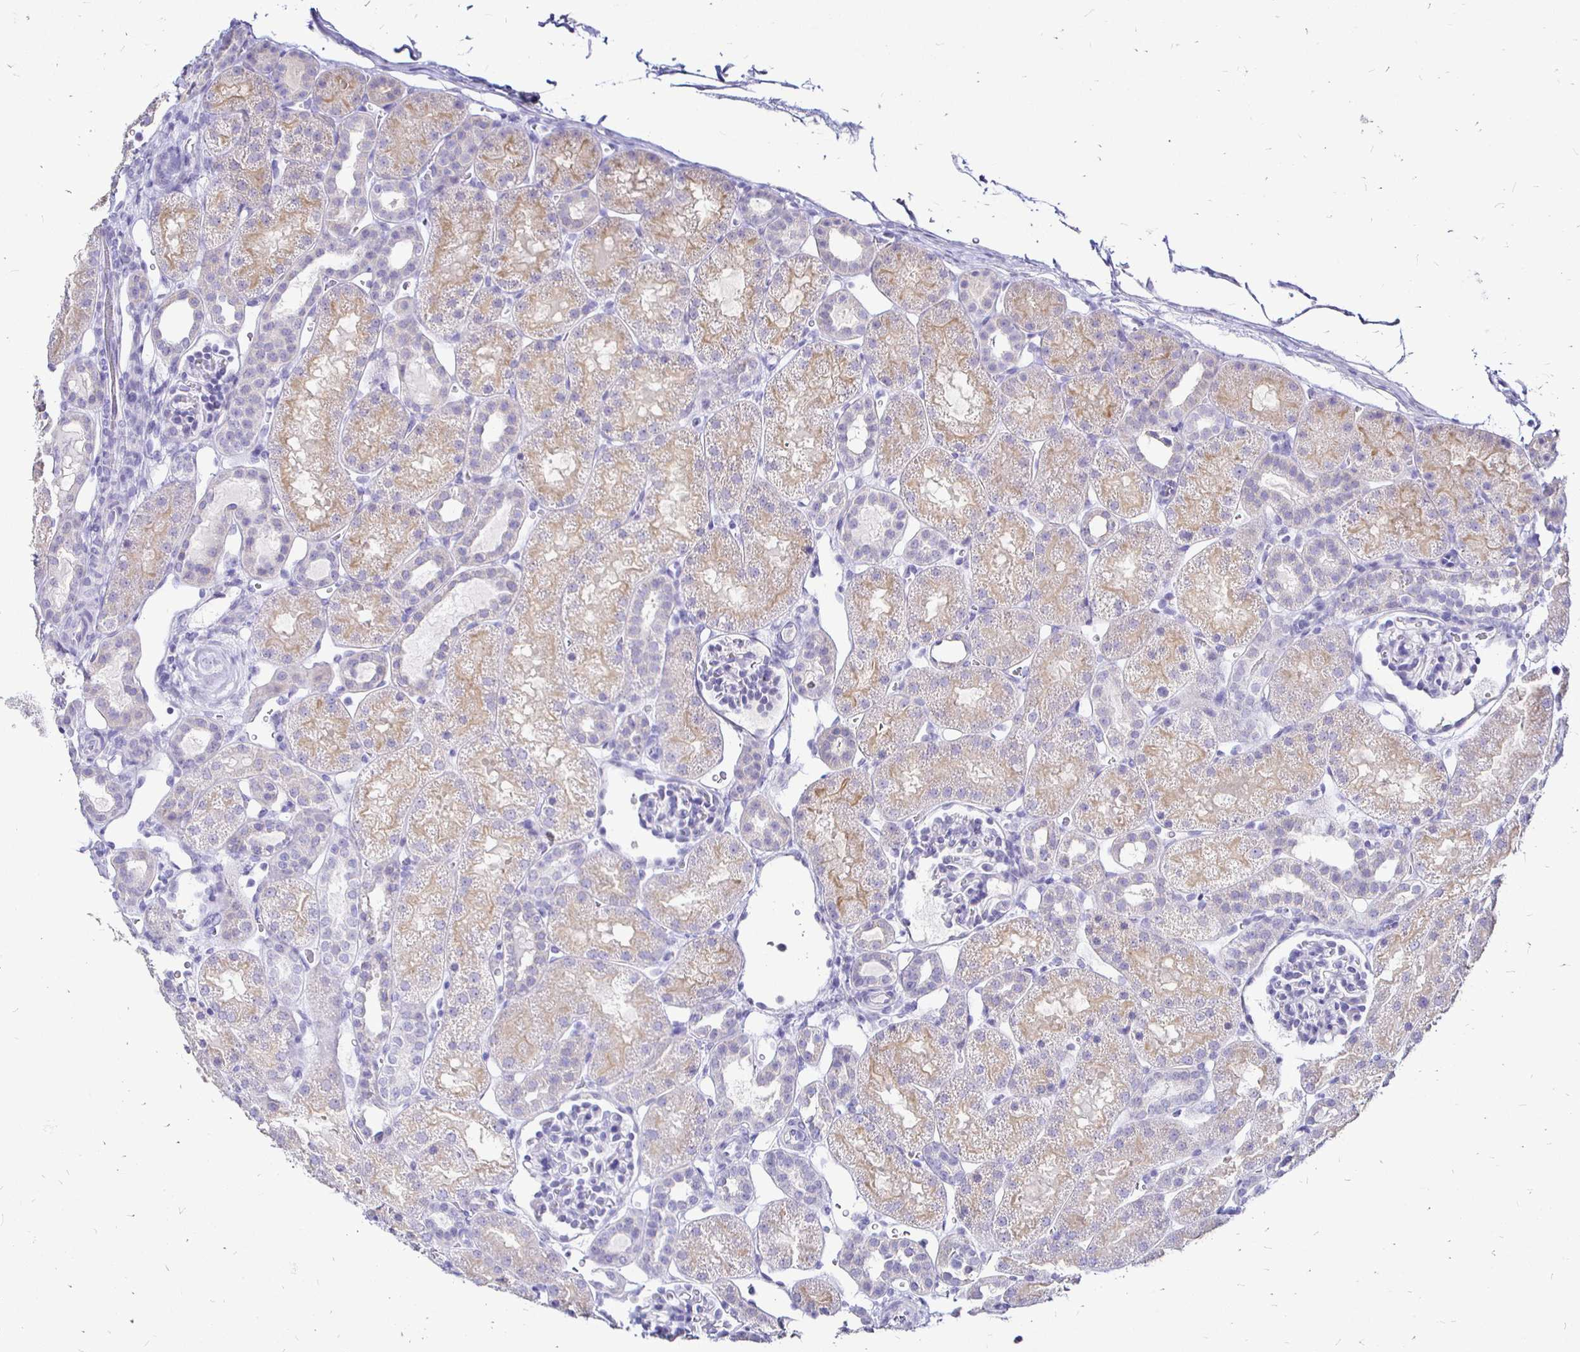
{"staining": {"intensity": "negative", "quantity": "none", "location": "none"}, "tissue": "kidney", "cell_type": "Cells in glomeruli", "image_type": "normal", "snomed": [{"axis": "morphology", "description": "Normal tissue, NOS"}, {"axis": "topography", "description": "Kidney"}], "caption": "Human kidney stained for a protein using immunohistochemistry (IHC) shows no positivity in cells in glomeruli.", "gene": "IRGC", "patient": {"sex": "male", "age": 2}}